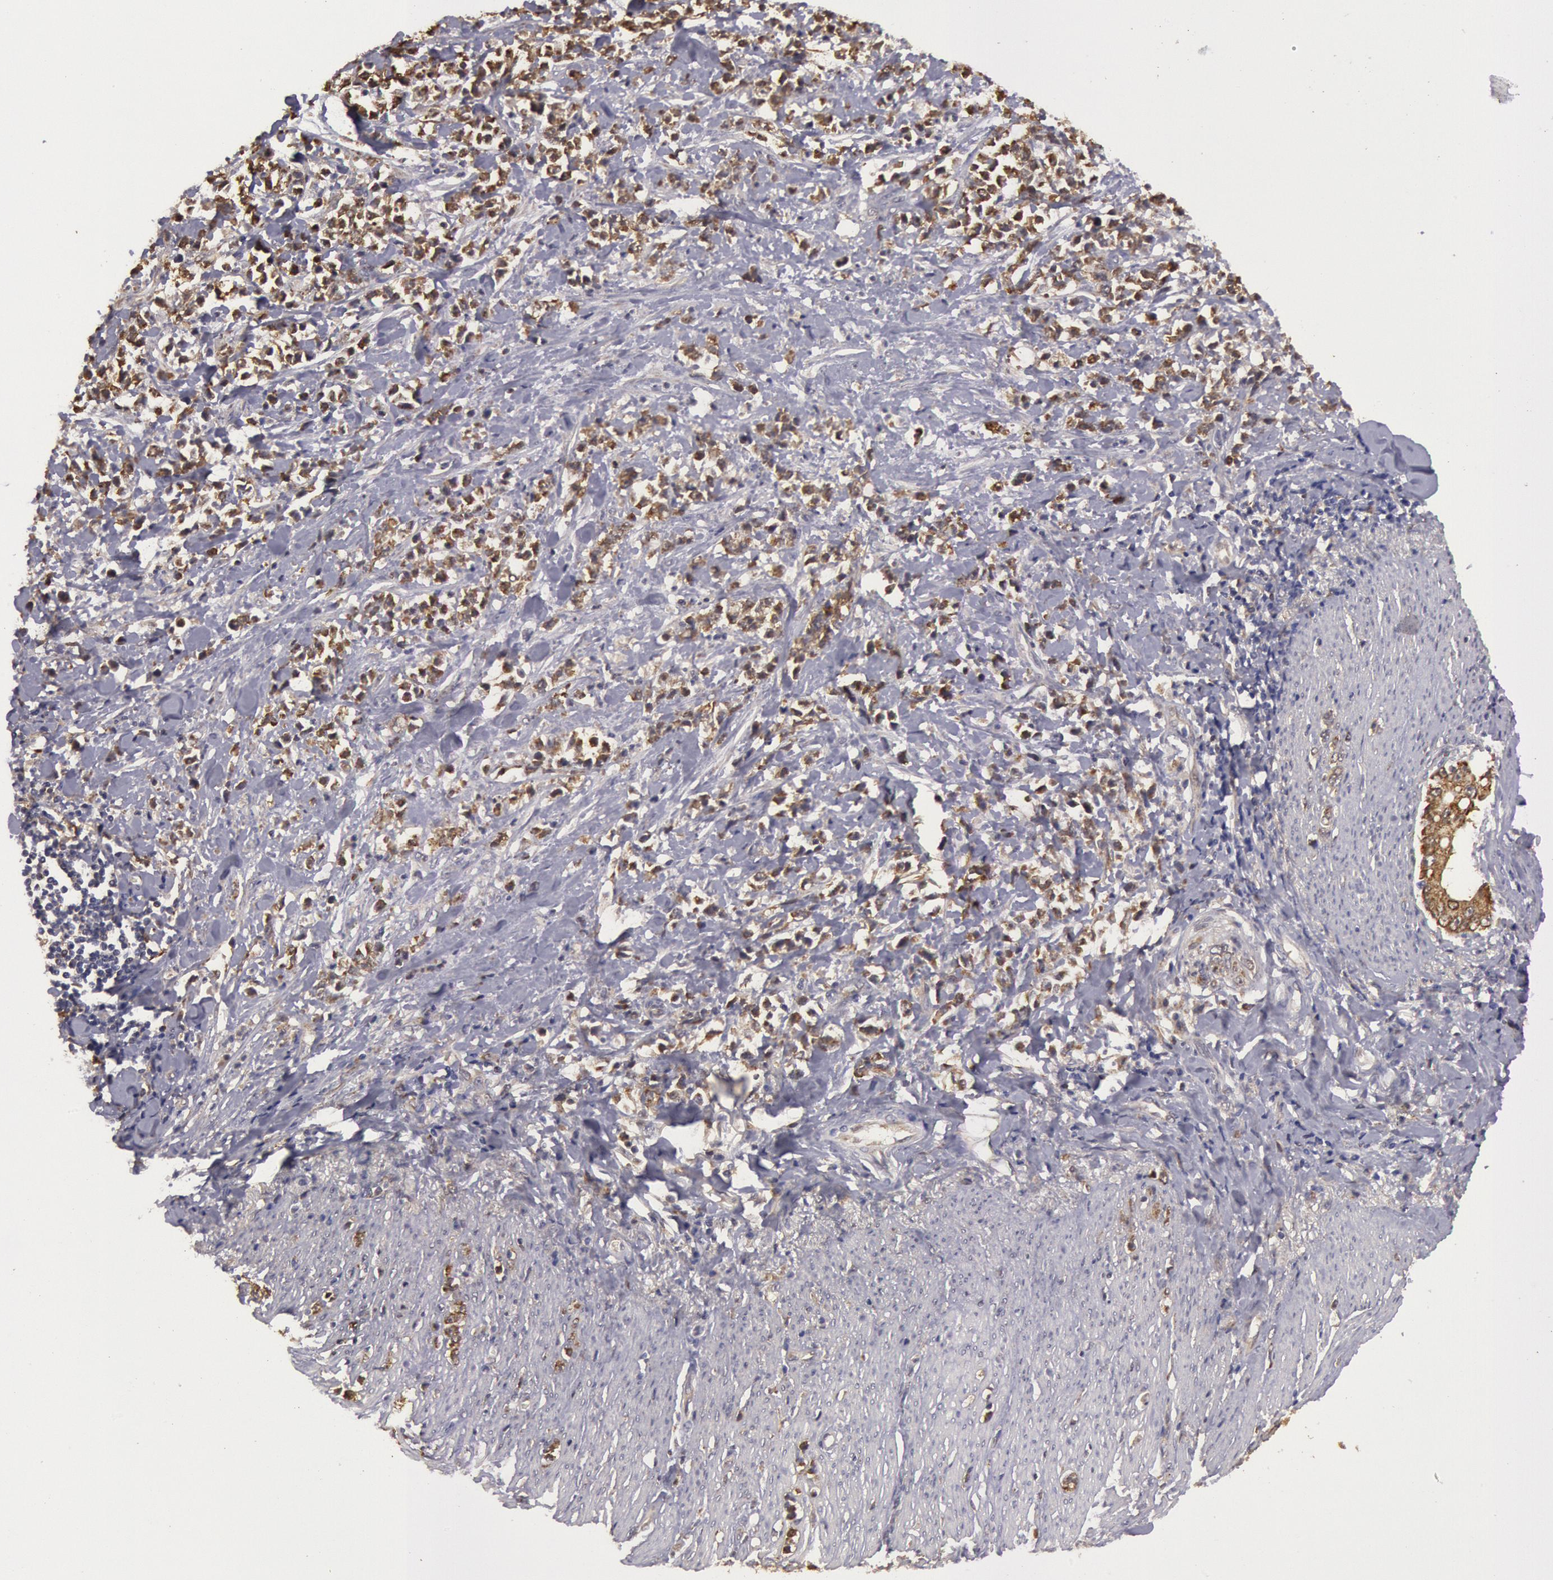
{"staining": {"intensity": "moderate", "quantity": ">75%", "location": "cytoplasmic/membranous"}, "tissue": "stomach cancer", "cell_type": "Tumor cells", "image_type": "cancer", "snomed": [{"axis": "morphology", "description": "Adenocarcinoma, NOS"}, {"axis": "topography", "description": "Stomach, lower"}], "caption": "Human stomach cancer stained with a brown dye displays moderate cytoplasmic/membranous positive staining in approximately >75% of tumor cells.", "gene": "MPST", "patient": {"sex": "male", "age": 88}}